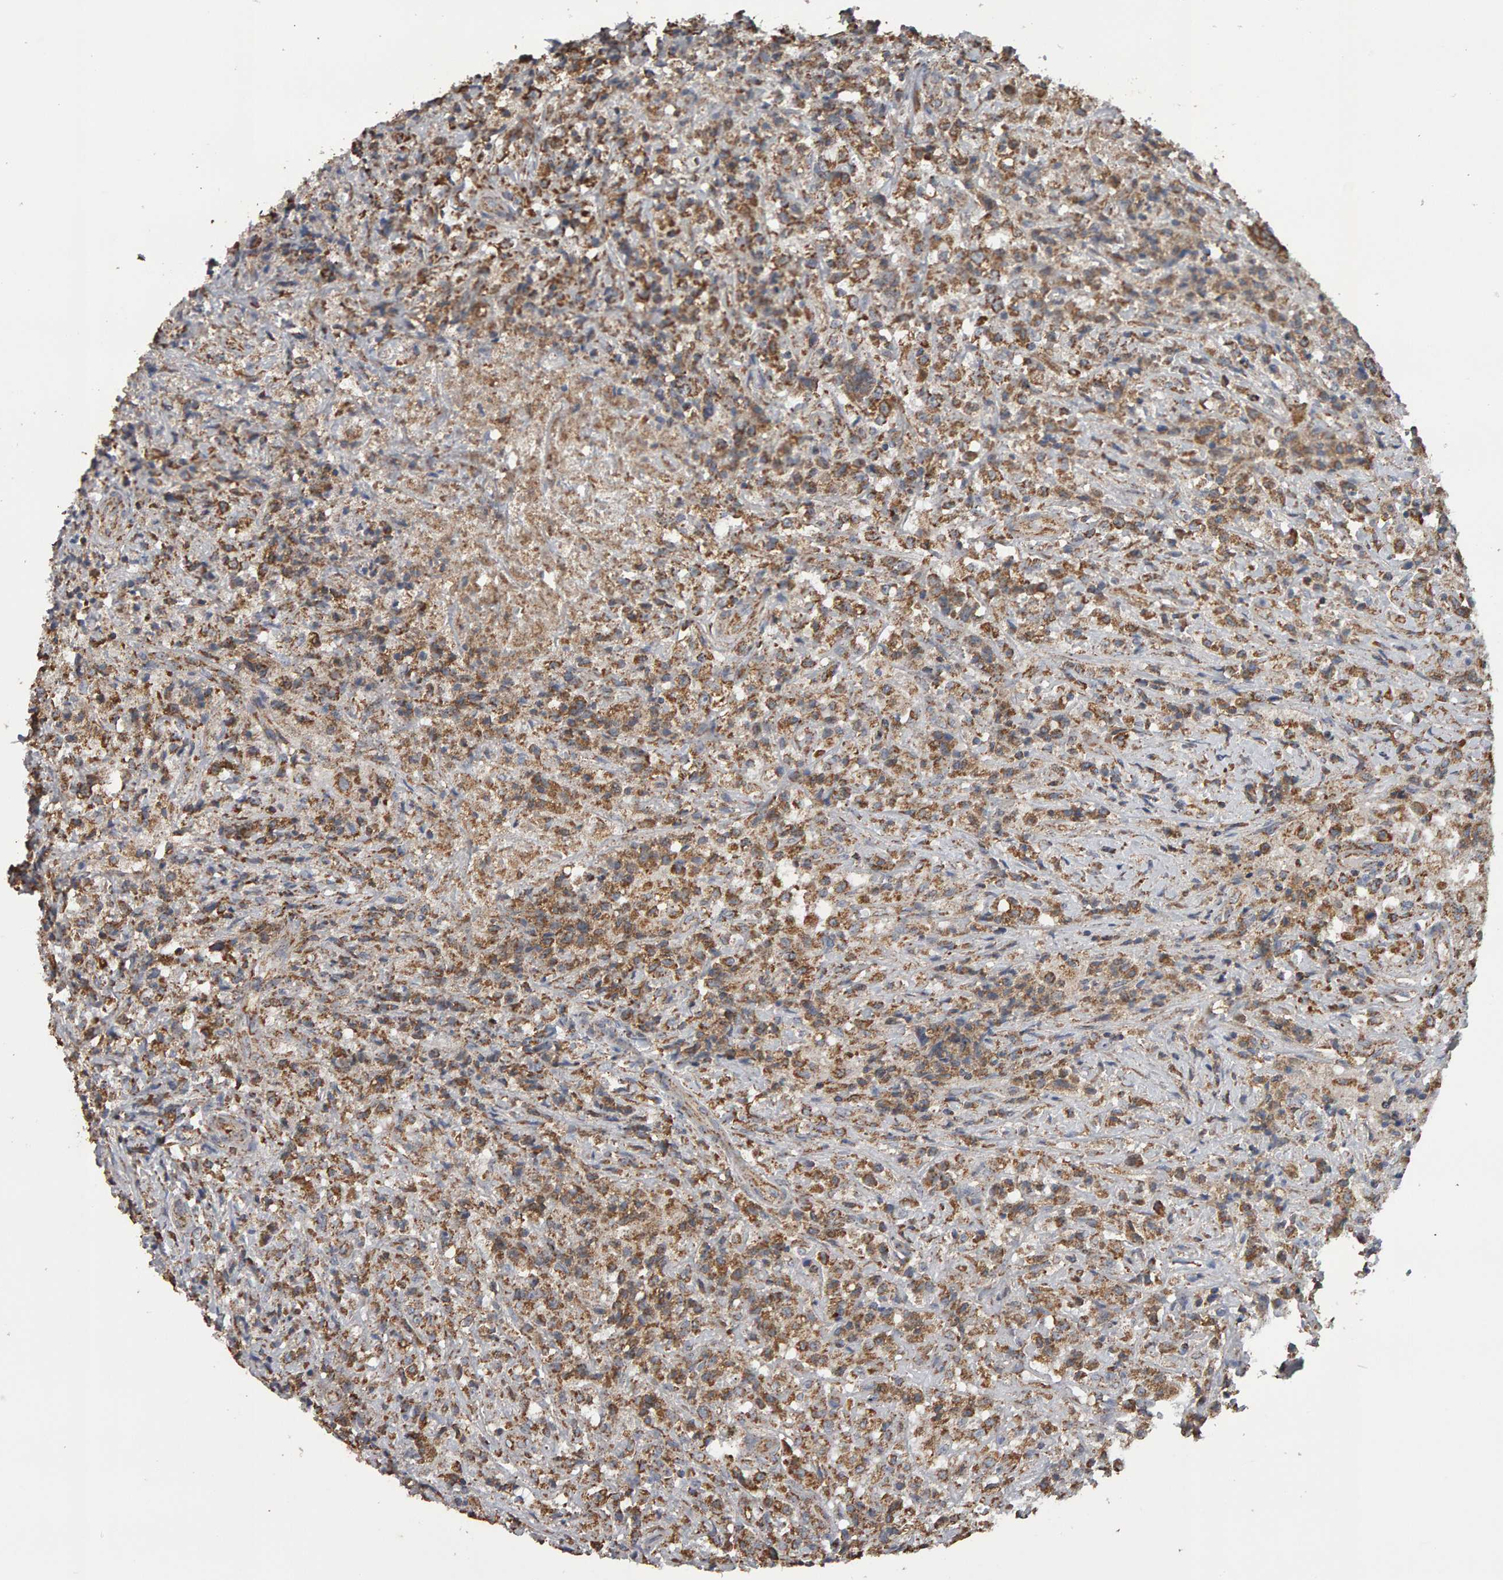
{"staining": {"intensity": "moderate", "quantity": ">75%", "location": "cytoplasmic/membranous"}, "tissue": "testis cancer", "cell_type": "Tumor cells", "image_type": "cancer", "snomed": [{"axis": "morphology", "description": "Carcinoma, Embryonal, NOS"}, {"axis": "topography", "description": "Testis"}], "caption": "This histopathology image reveals immunohistochemistry (IHC) staining of testis cancer (embryonal carcinoma), with medium moderate cytoplasmic/membranous positivity in approximately >75% of tumor cells.", "gene": "TOM1L1", "patient": {"sex": "male", "age": 2}}